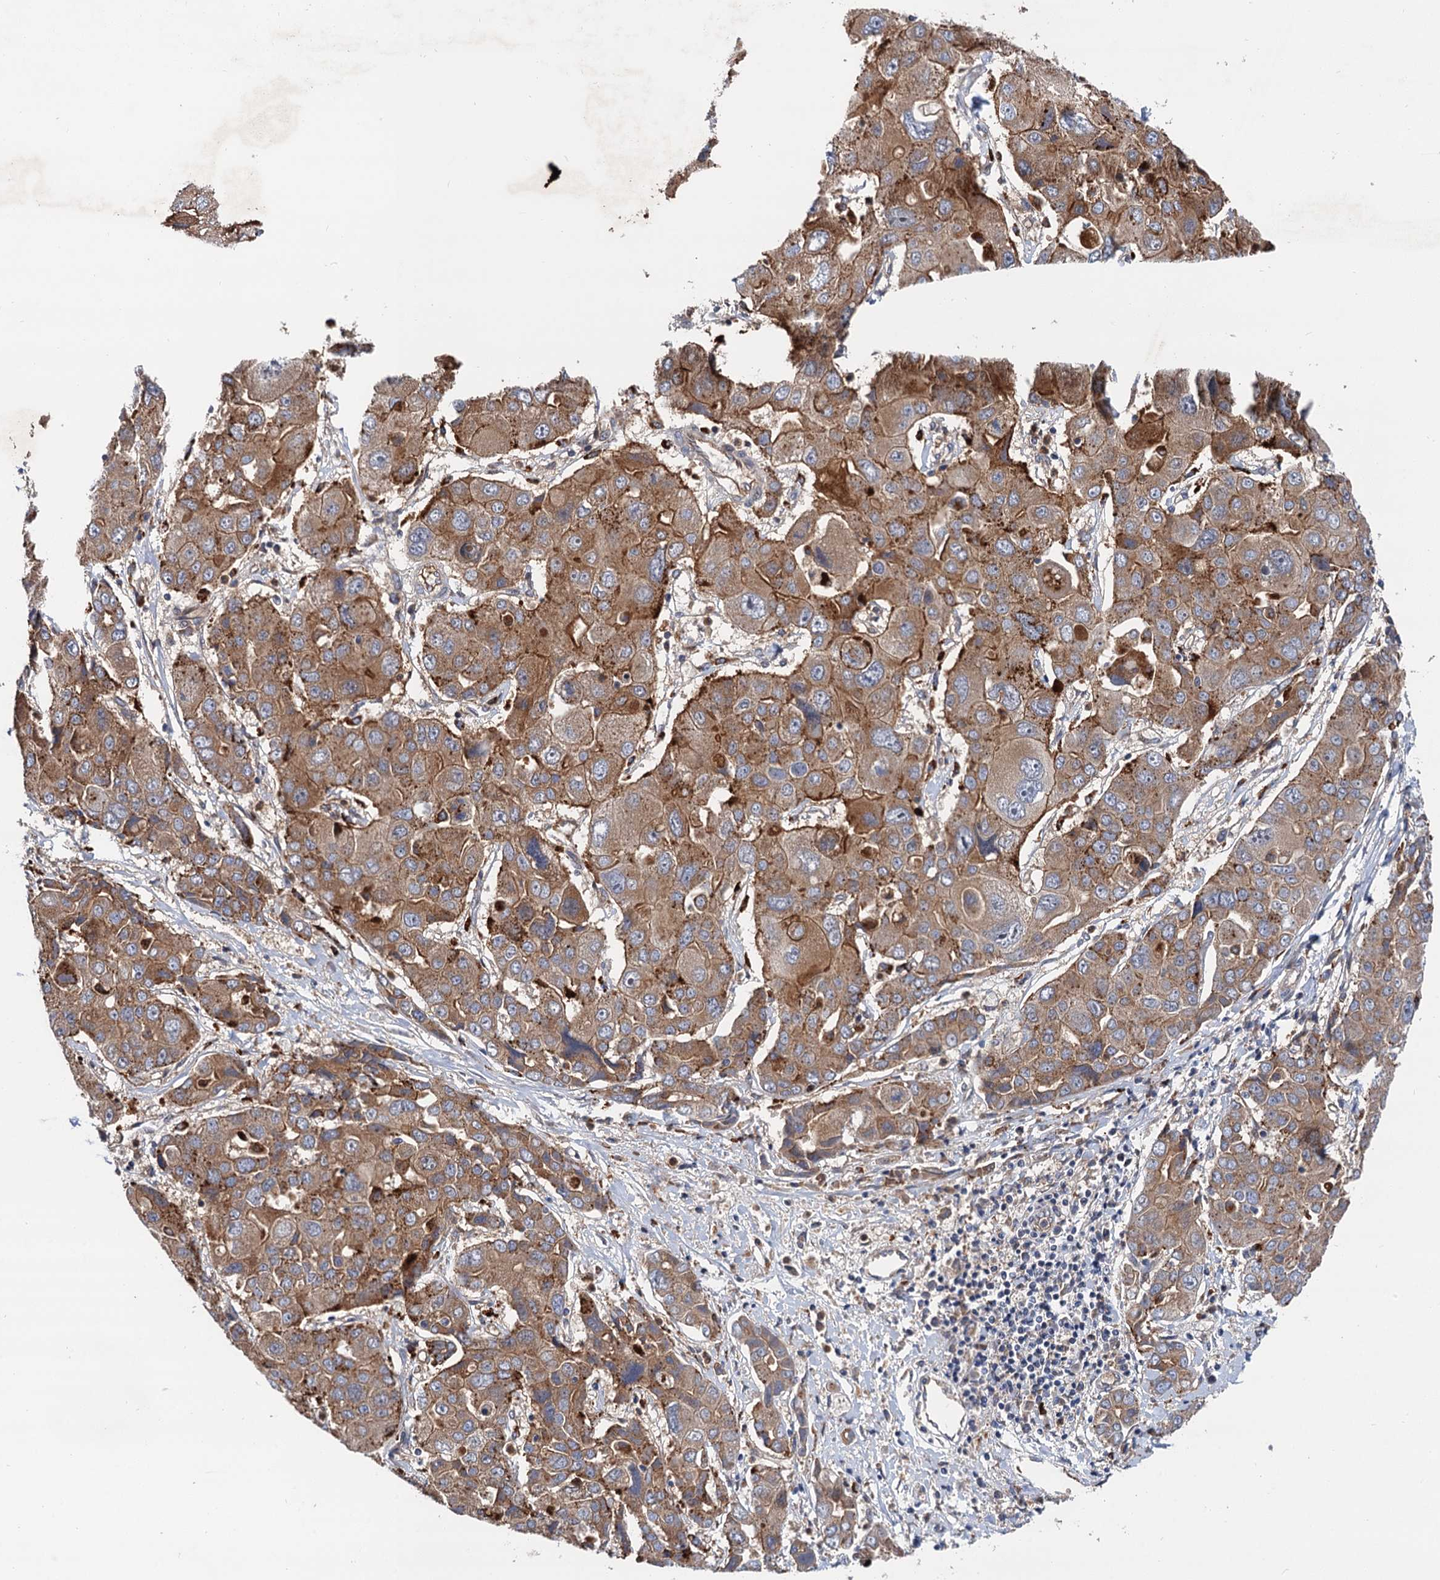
{"staining": {"intensity": "moderate", "quantity": ">75%", "location": "cytoplasmic/membranous"}, "tissue": "liver cancer", "cell_type": "Tumor cells", "image_type": "cancer", "snomed": [{"axis": "morphology", "description": "Cholangiocarcinoma"}, {"axis": "topography", "description": "Liver"}], "caption": "The image exhibits immunohistochemical staining of cholangiocarcinoma (liver). There is moderate cytoplasmic/membranous staining is appreciated in approximately >75% of tumor cells.", "gene": "NLRP10", "patient": {"sex": "male", "age": 67}}